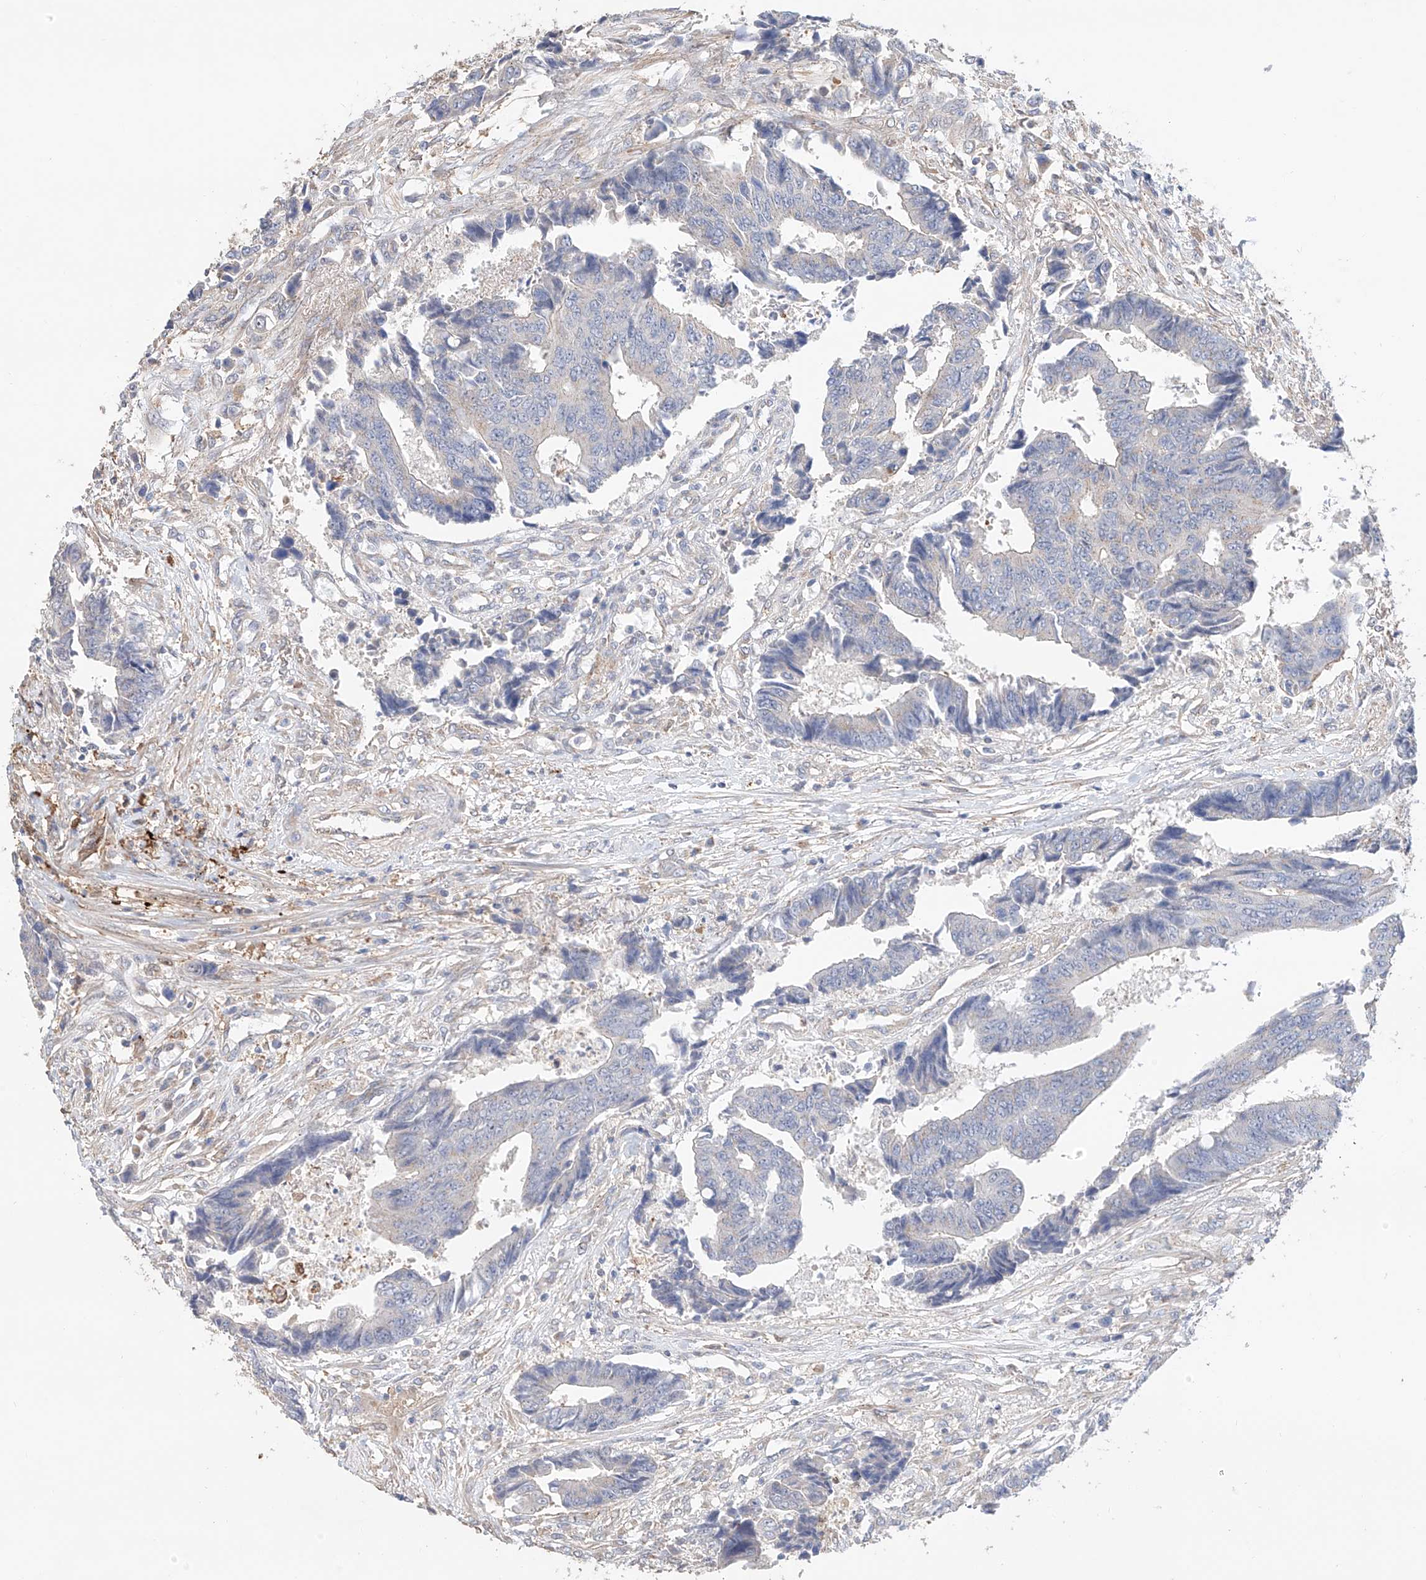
{"staining": {"intensity": "negative", "quantity": "none", "location": "none"}, "tissue": "colorectal cancer", "cell_type": "Tumor cells", "image_type": "cancer", "snomed": [{"axis": "morphology", "description": "Adenocarcinoma, NOS"}, {"axis": "topography", "description": "Rectum"}], "caption": "DAB (3,3'-diaminobenzidine) immunohistochemical staining of colorectal cancer (adenocarcinoma) demonstrates no significant staining in tumor cells. (Stains: DAB (3,3'-diaminobenzidine) immunohistochemistry (IHC) with hematoxylin counter stain, Microscopy: brightfield microscopy at high magnification).", "gene": "MOSPD1", "patient": {"sex": "male", "age": 84}}